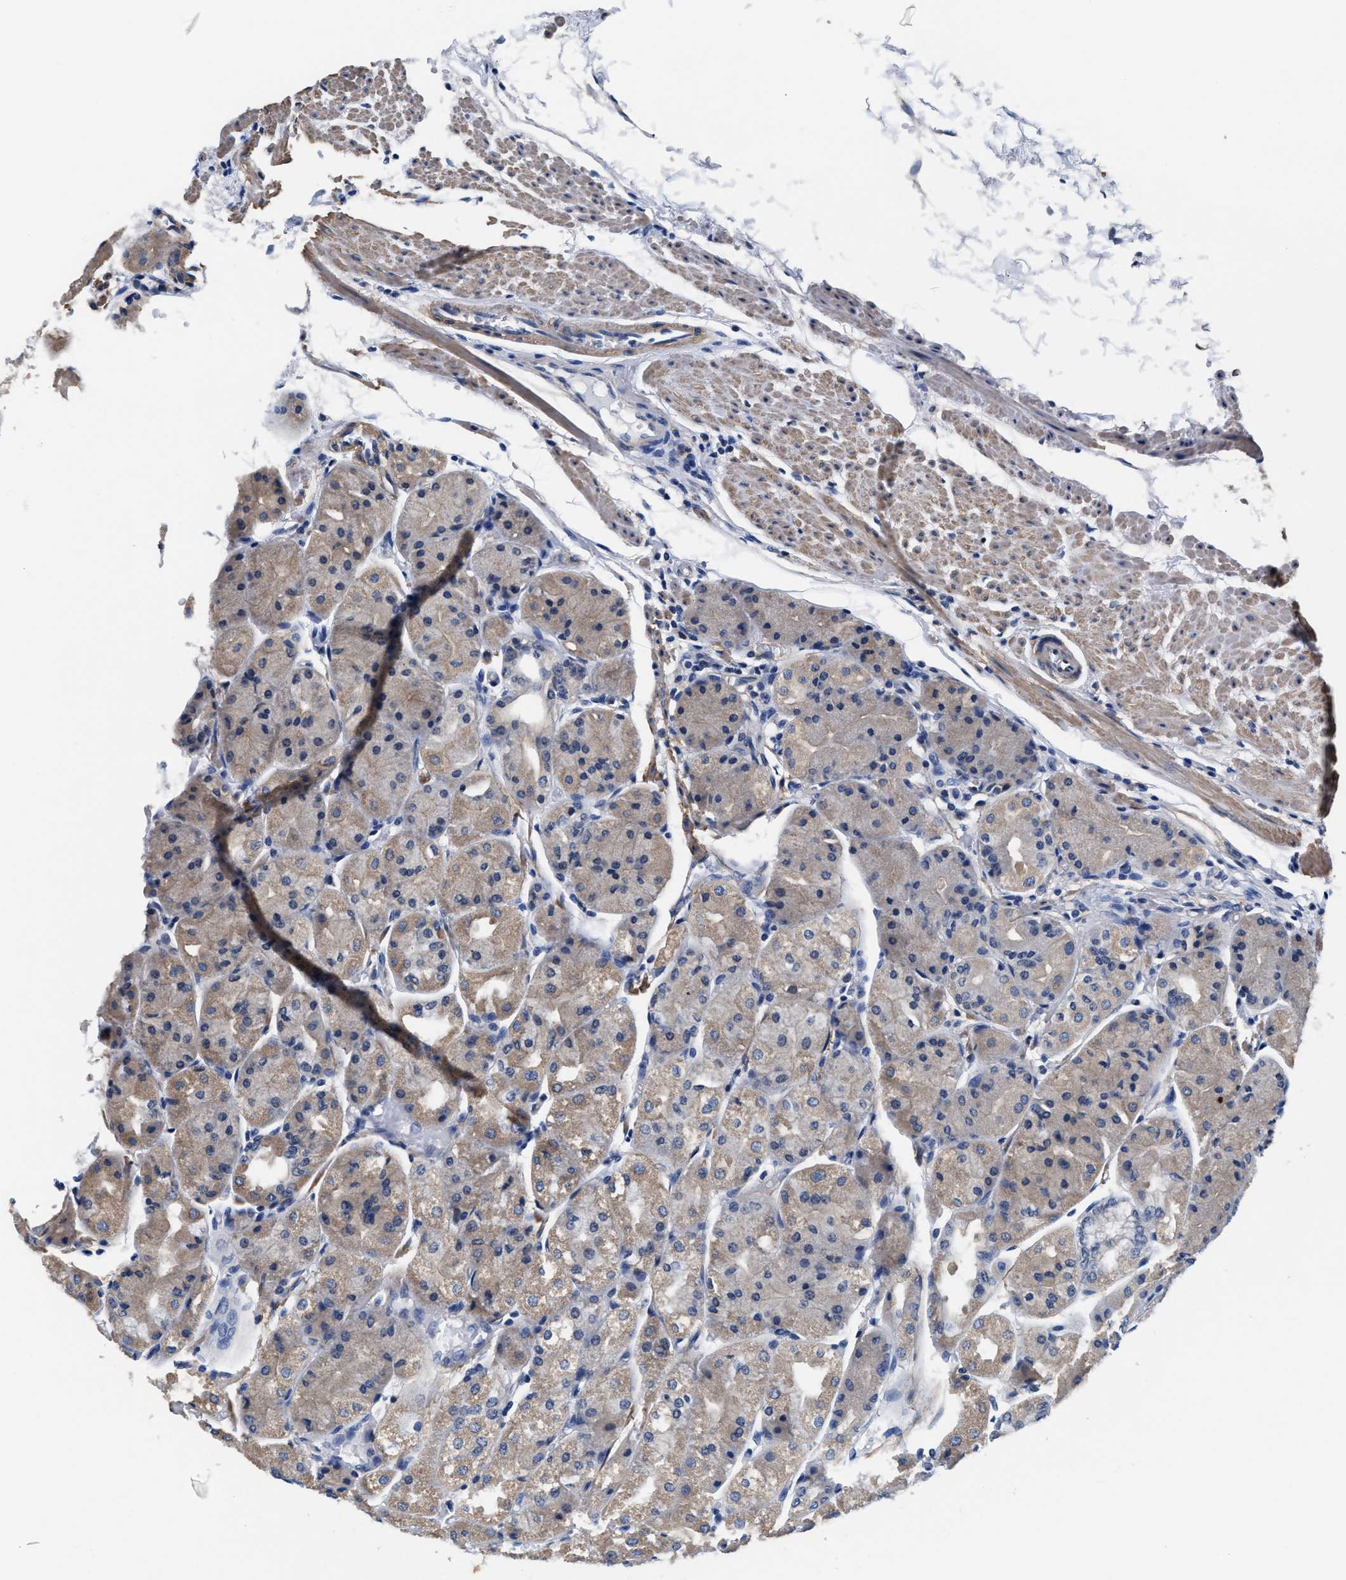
{"staining": {"intensity": "weak", "quantity": ">75%", "location": "cytoplasmic/membranous"}, "tissue": "stomach", "cell_type": "Glandular cells", "image_type": "normal", "snomed": [{"axis": "morphology", "description": "Normal tissue, NOS"}, {"axis": "topography", "description": "Stomach, upper"}], "caption": "Immunohistochemistry (IHC) micrograph of benign stomach stained for a protein (brown), which demonstrates low levels of weak cytoplasmic/membranous expression in about >75% of glandular cells.", "gene": "MYH3", "patient": {"sex": "male", "age": 72}}